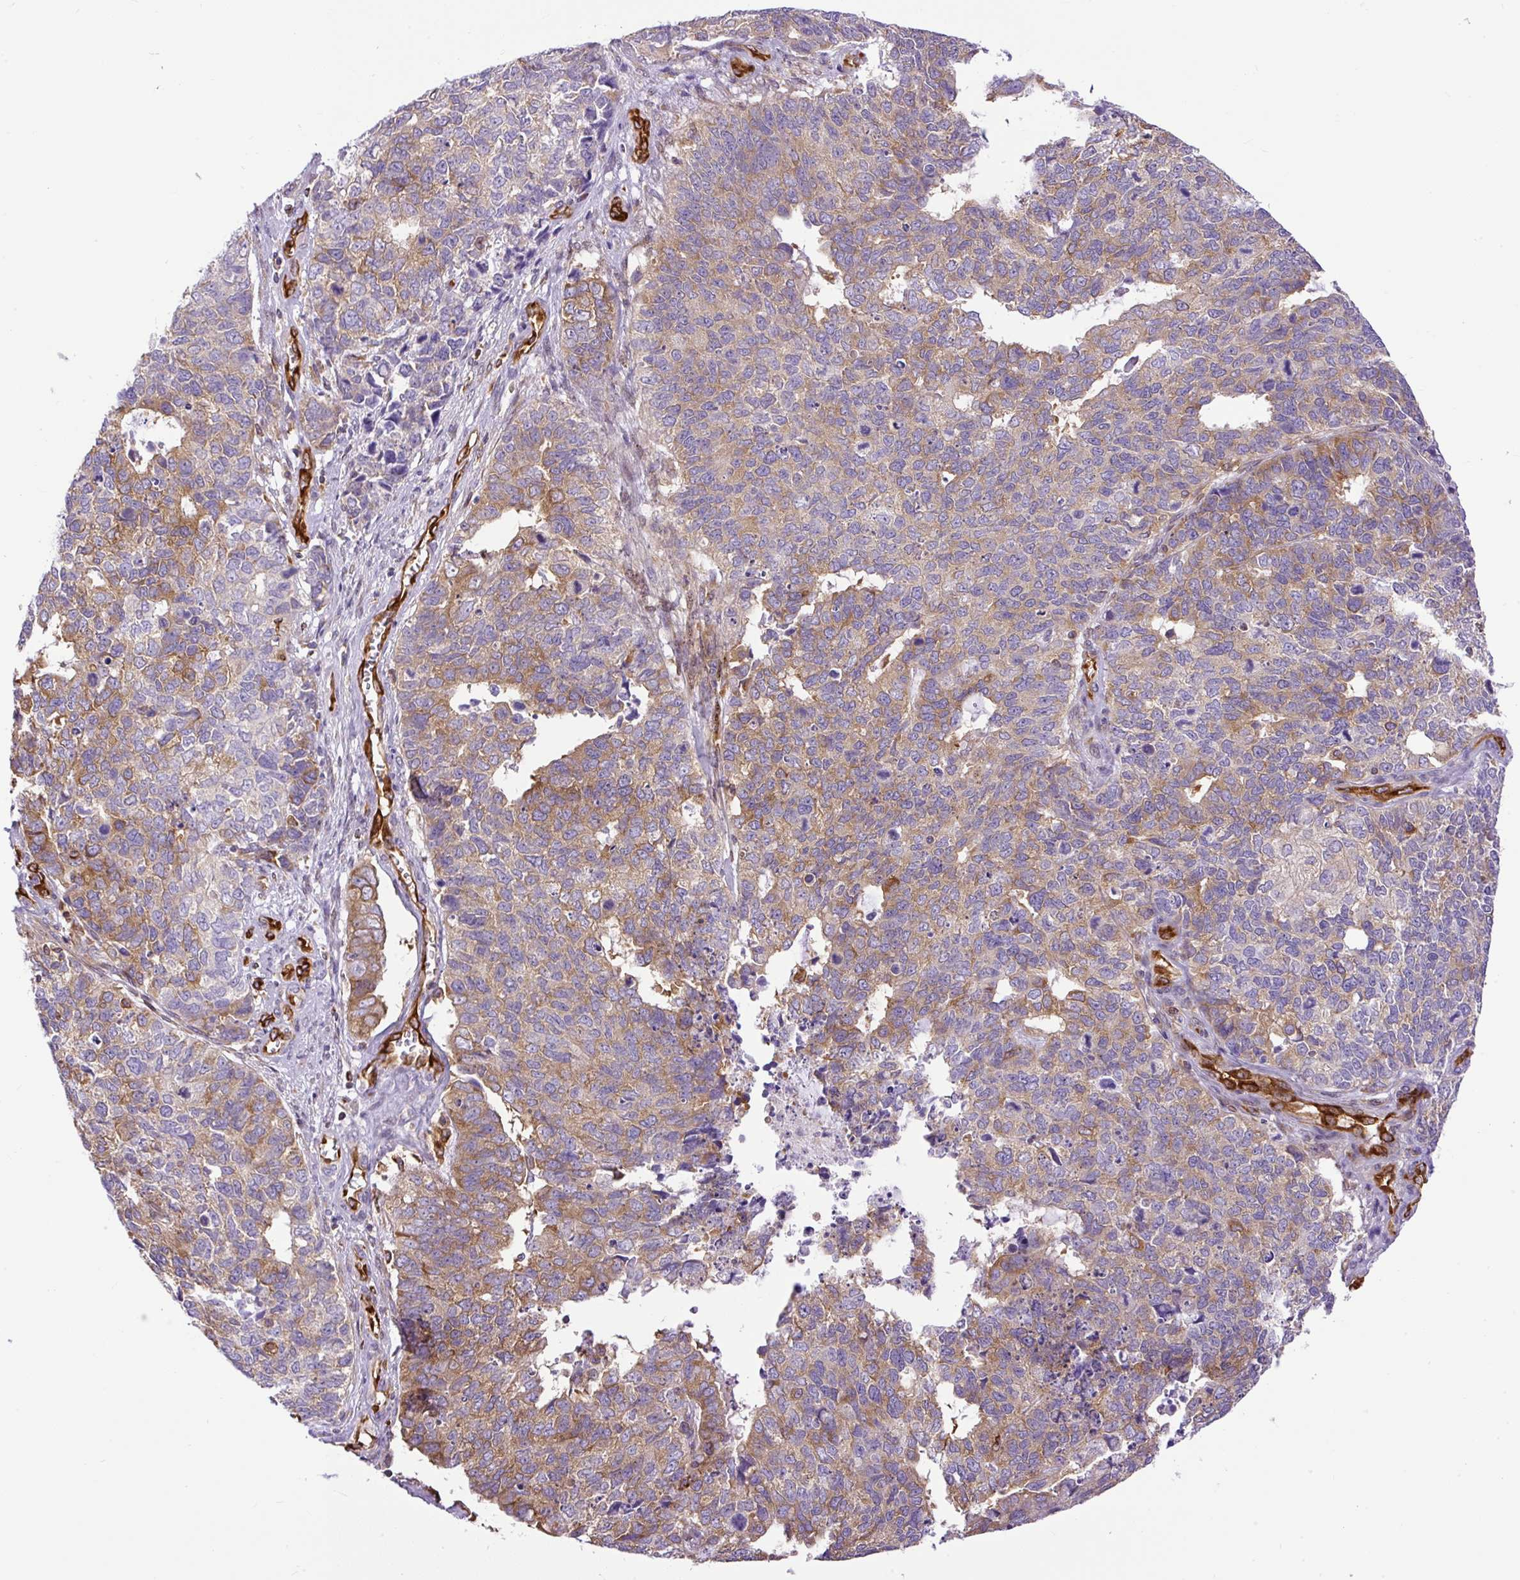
{"staining": {"intensity": "moderate", "quantity": "25%-75%", "location": "cytoplasmic/membranous"}, "tissue": "cervical cancer", "cell_type": "Tumor cells", "image_type": "cancer", "snomed": [{"axis": "morphology", "description": "Adenocarcinoma, NOS"}, {"axis": "topography", "description": "Cervix"}], "caption": "Protein expression analysis of adenocarcinoma (cervical) exhibits moderate cytoplasmic/membranous expression in approximately 25%-75% of tumor cells. (DAB IHC with brightfield microscopy, high magnification).", "gene": "MAP1S", "patient": {"sex": "female", "age": 63}}